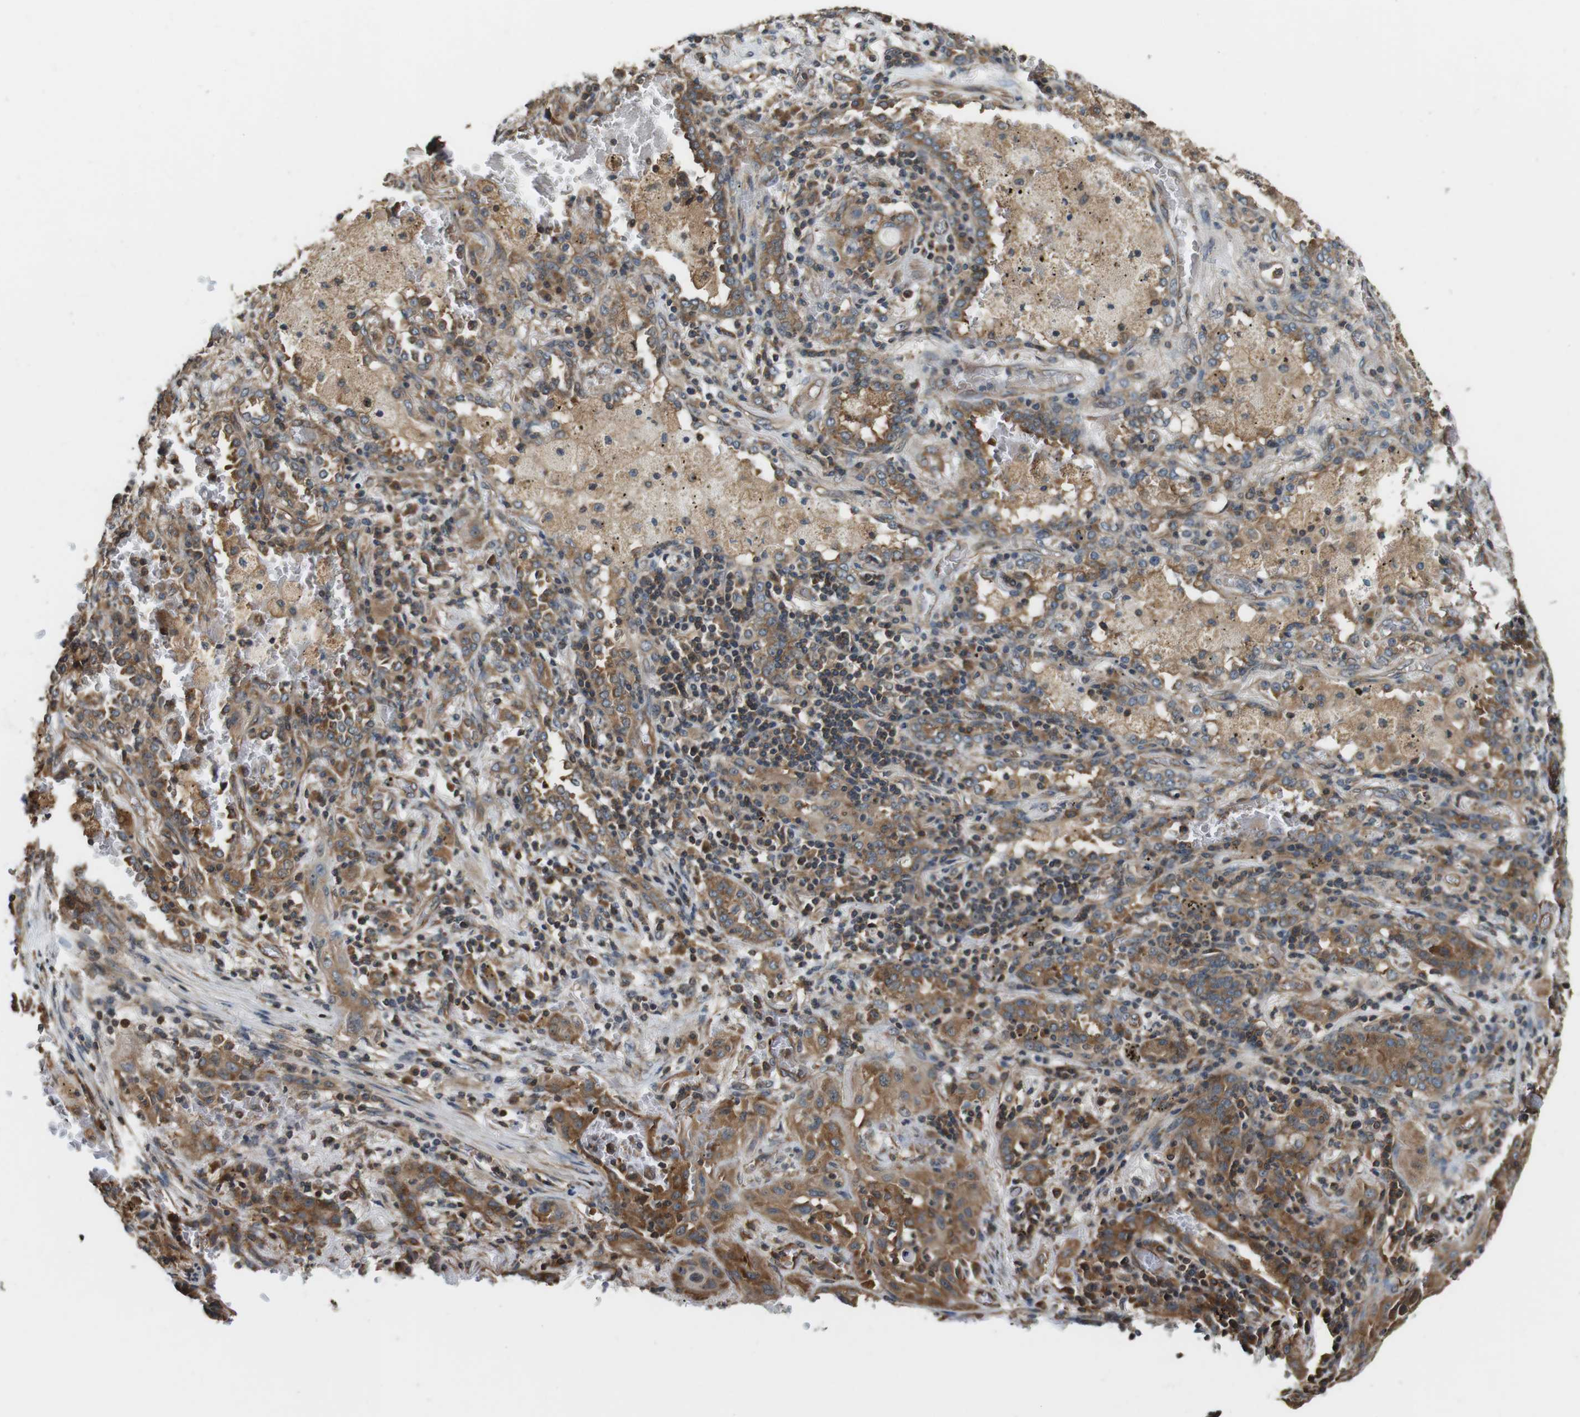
{"staining": {"intensity": "moderate", "quantity": ">75%", "location": "cytoplasmic/membranous"}, "tissue": "lung cancer", "cell_type": "Tumor cells", "image_type": "cancer", "snomed": [{"axis": "morphology", "description": "Squamous cell carcinoma, NOS"}, {"axis": "topography", "description": "Lung"}], "caption": "DAB immunohistochemical staining of lung cancer (squamous cell carcinoma) exhibits moderate cytoplasmic/membranous protein positivity in approximately >75% of tumor cells. Using DAB (brown) and hematoxylin (blue) stains, captured at high magnification using brightfield microscopy.", "gene": "PA2G4", "patient": {"sex": "female", "age": 47}}